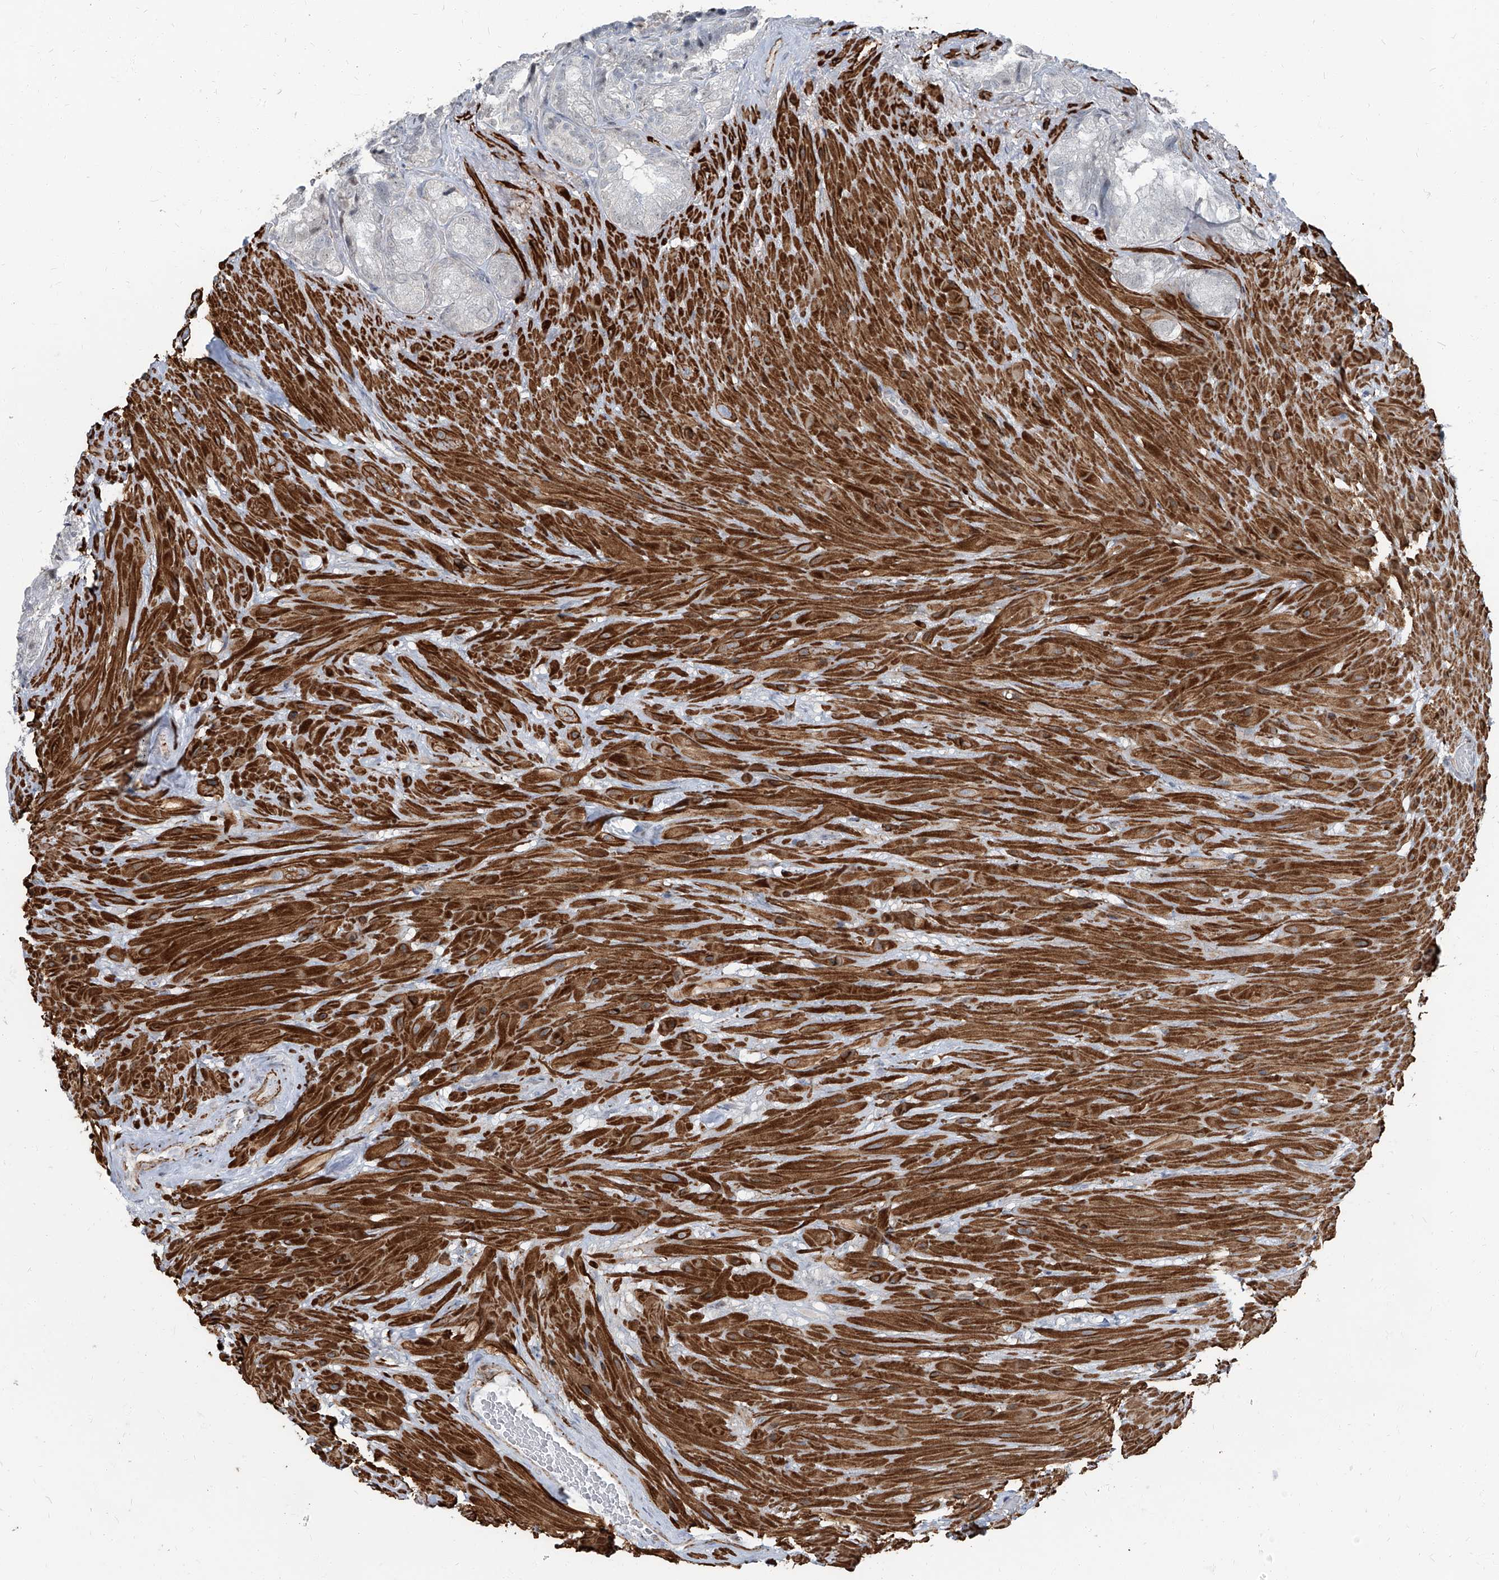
{"staining": {"intensity": "negative", "quantity": "none", "location": "none"}, "tissue": "seminal vesicle", "cell_type": "Glandular cells", "image_type": "normal", "snomed": [{"axis": "morphology", "description": "Normal tissue, NOS"}, {"axis": "topography", "description": "Seminal veicle"}, {"axis": "topography", "description": "Peripheral nerve tissue"}], "caption": "The photomicrograph reveals no staining of glandular cells in benign seminal vesicle.", "gene": "TXLNB", "patient": {"sex": "male", "age": 63}}